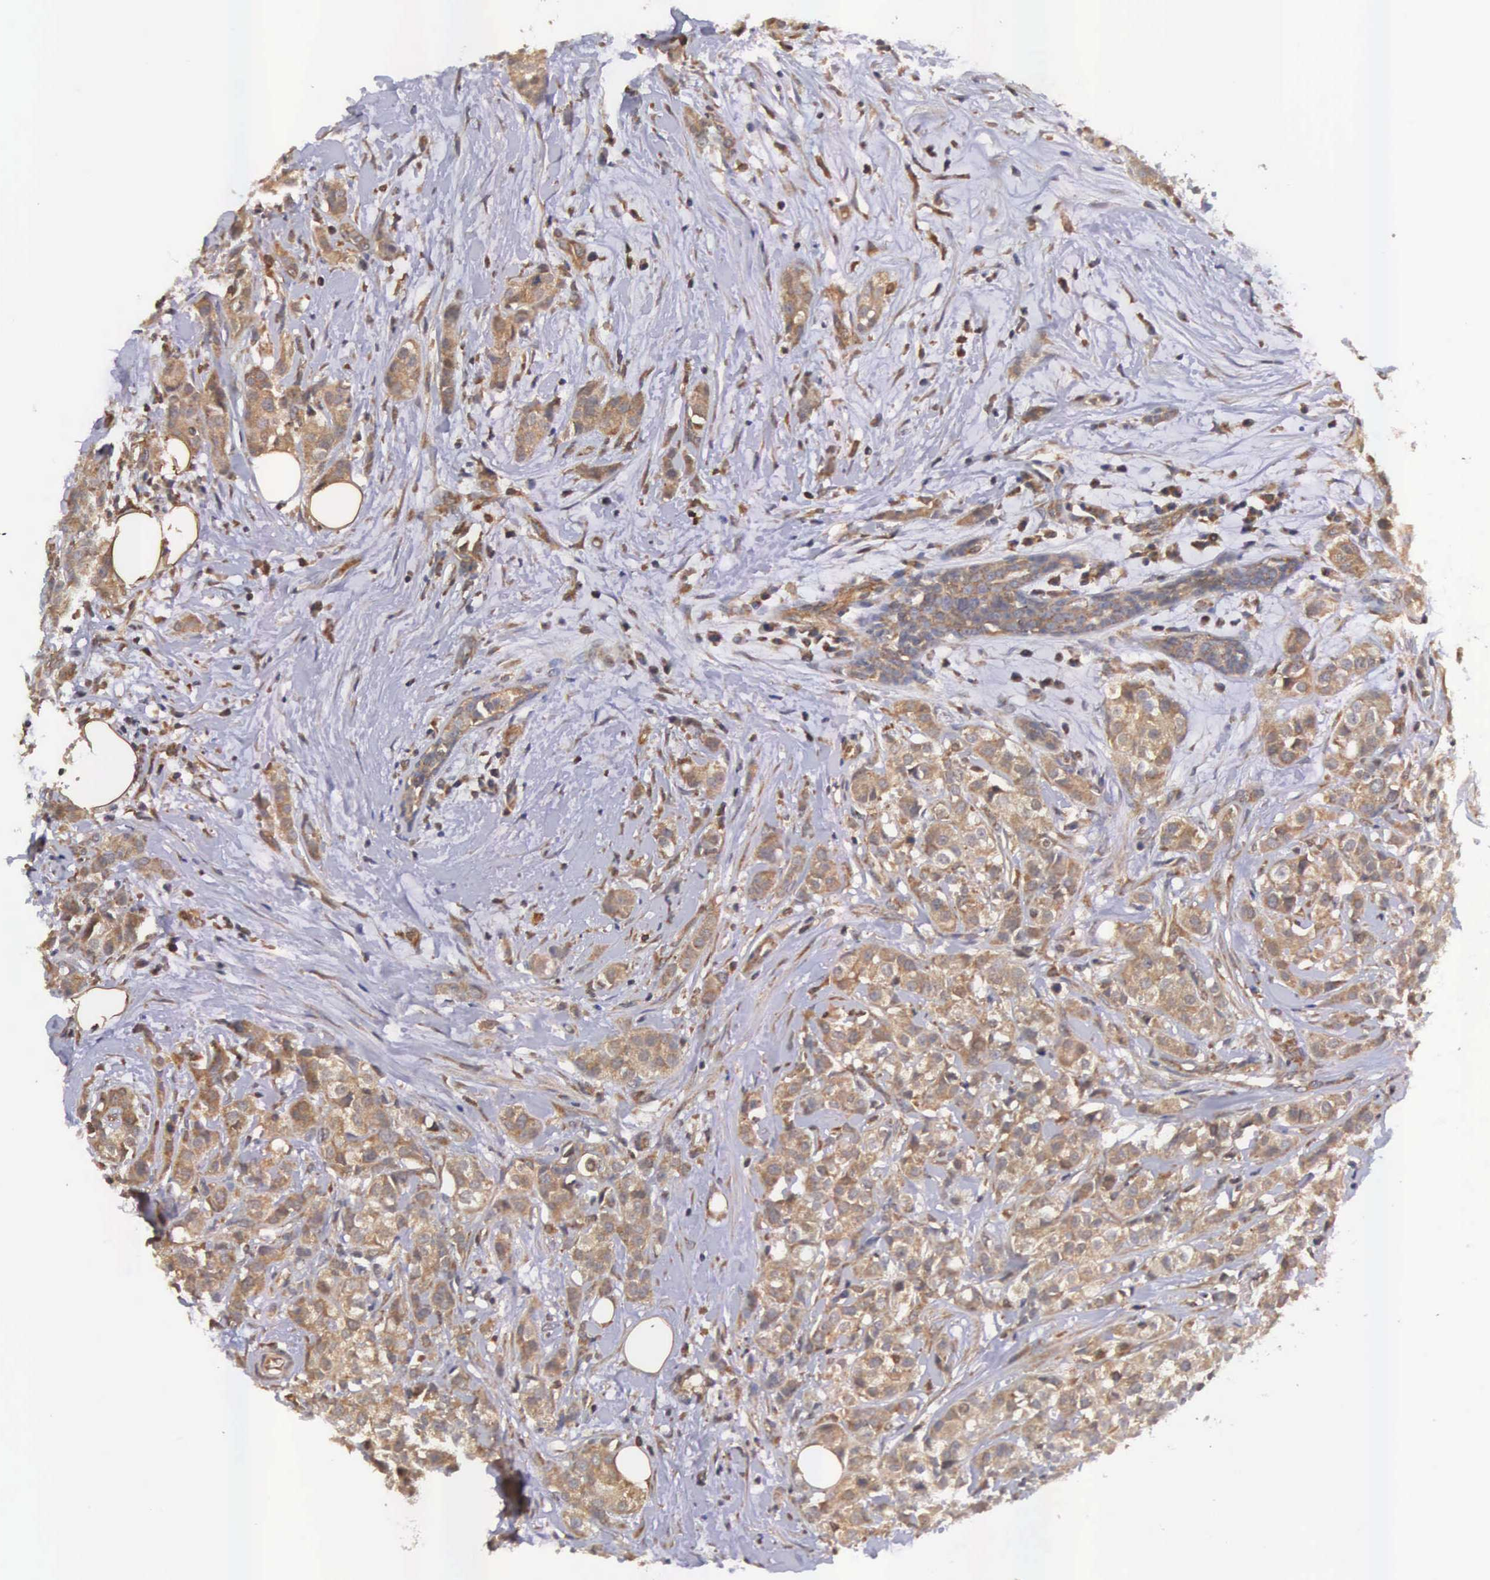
{"staining": {"intensity": "moderate", "quantity": ">75%", "location": "cytoplasmic/membranous"}, "tissue": "breast cancer", "cell_type": "Tumor cells", "image_type": "cancer", "snomed": [{"axis": "morphology", "description": "Duct carcinoma"}, {"axis": "topography", "description": "Breast"}], "caption": "Intraductal carcinoma (breast) stained for a protein (brown) reveals moderate cytoplasmic/membranous positive positivity in approximately >75% of tumor cells.", "gene": "DHRS1", "patient": {"sex": "female", "age": 55}}